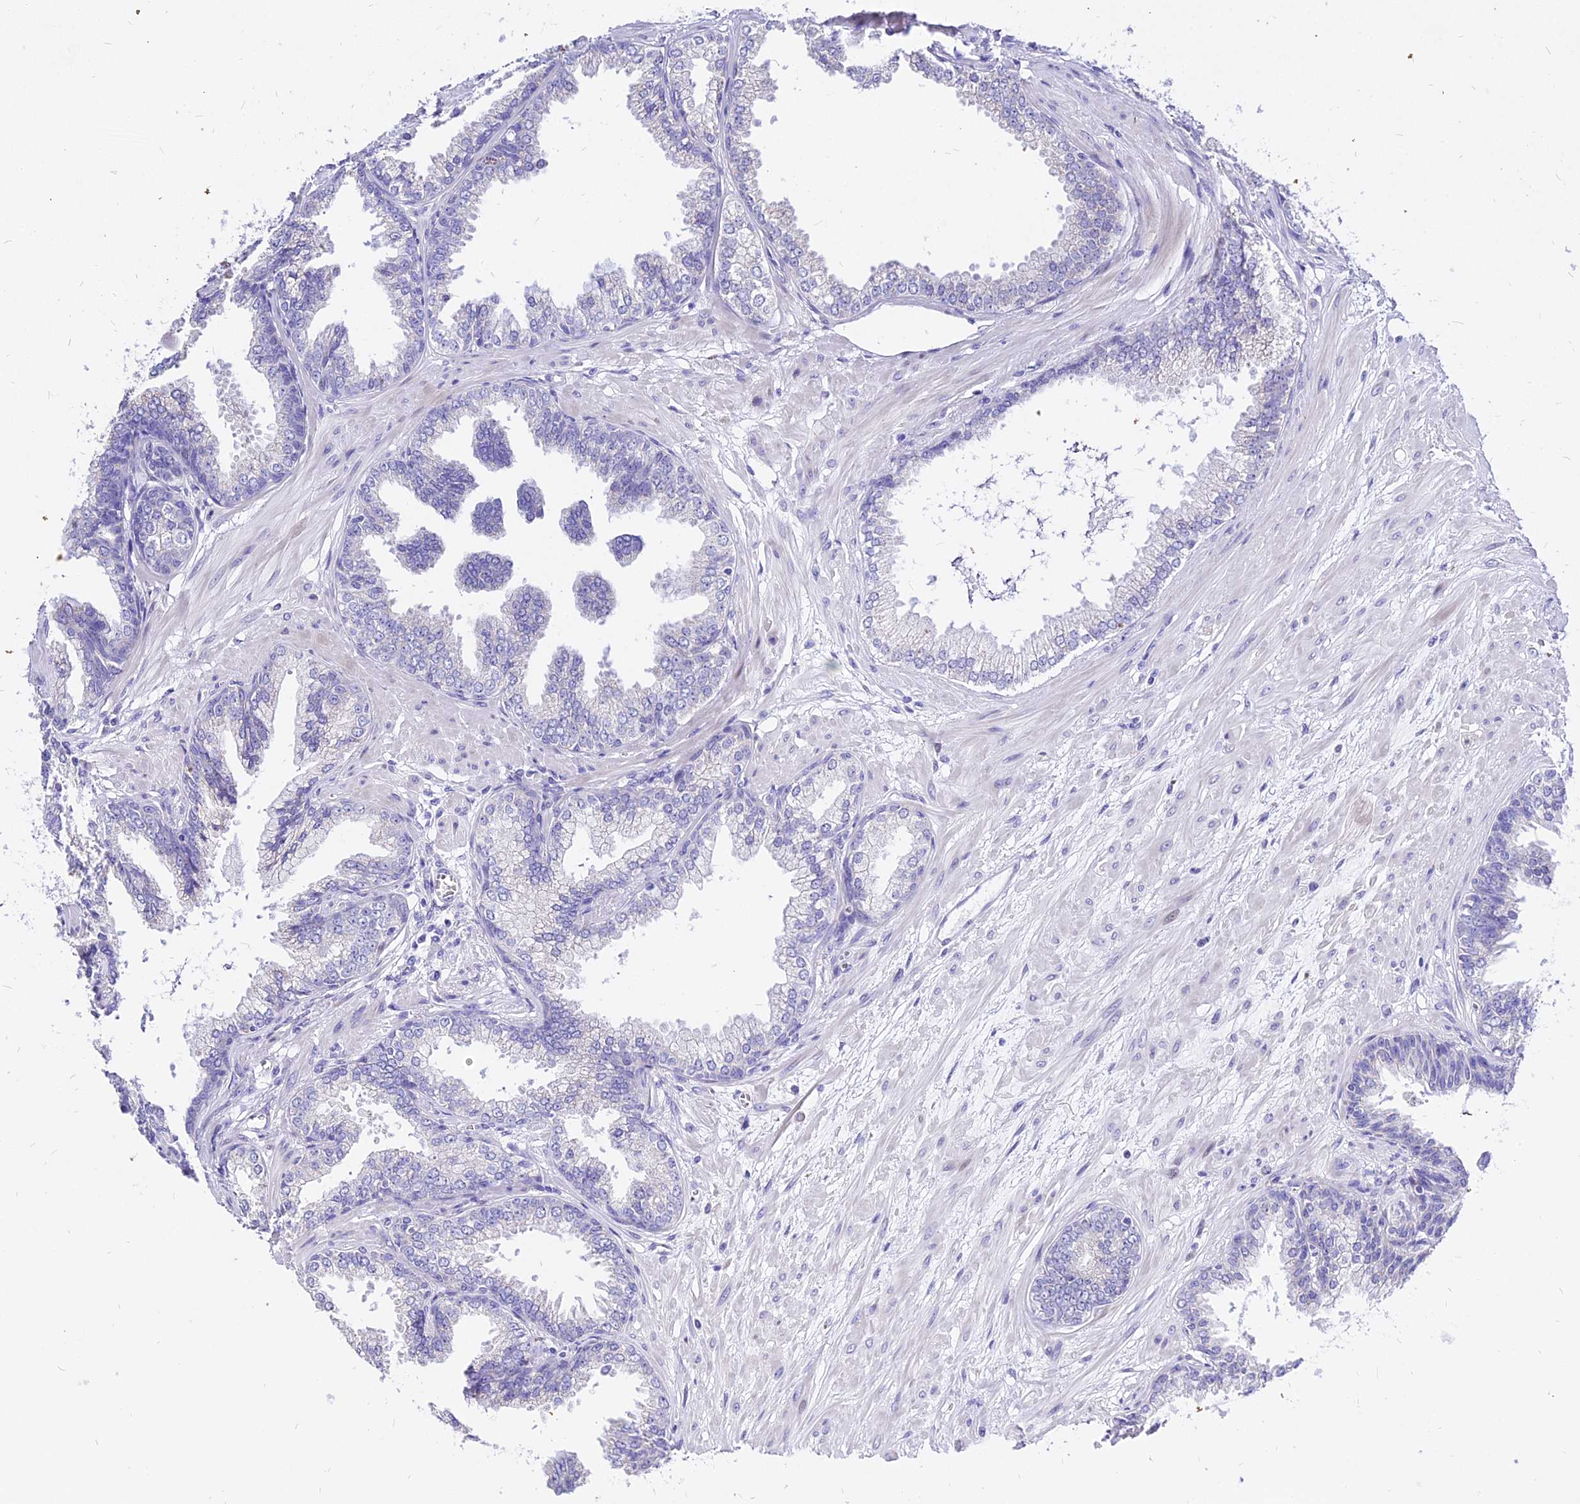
{"staining": {"intensity": "negative", "quantity": "none", "location": "none"}, "tissue": "prostate cancer", "cell_type": "Tumor cells", "image_type": "cancer", "snomed": [{"axis": "morphology", "description": "Adenocarcinoma, Low grade"}, {"axis": "topography", "description": "Prostate"}], "caption": "A micrograph of prostate adenocarcinoma (low-grade) stained for a protein exhibits no brown staining in tumor cells.", "gene": "CARD18", "patient": {"sex": "male", "age": 64}}